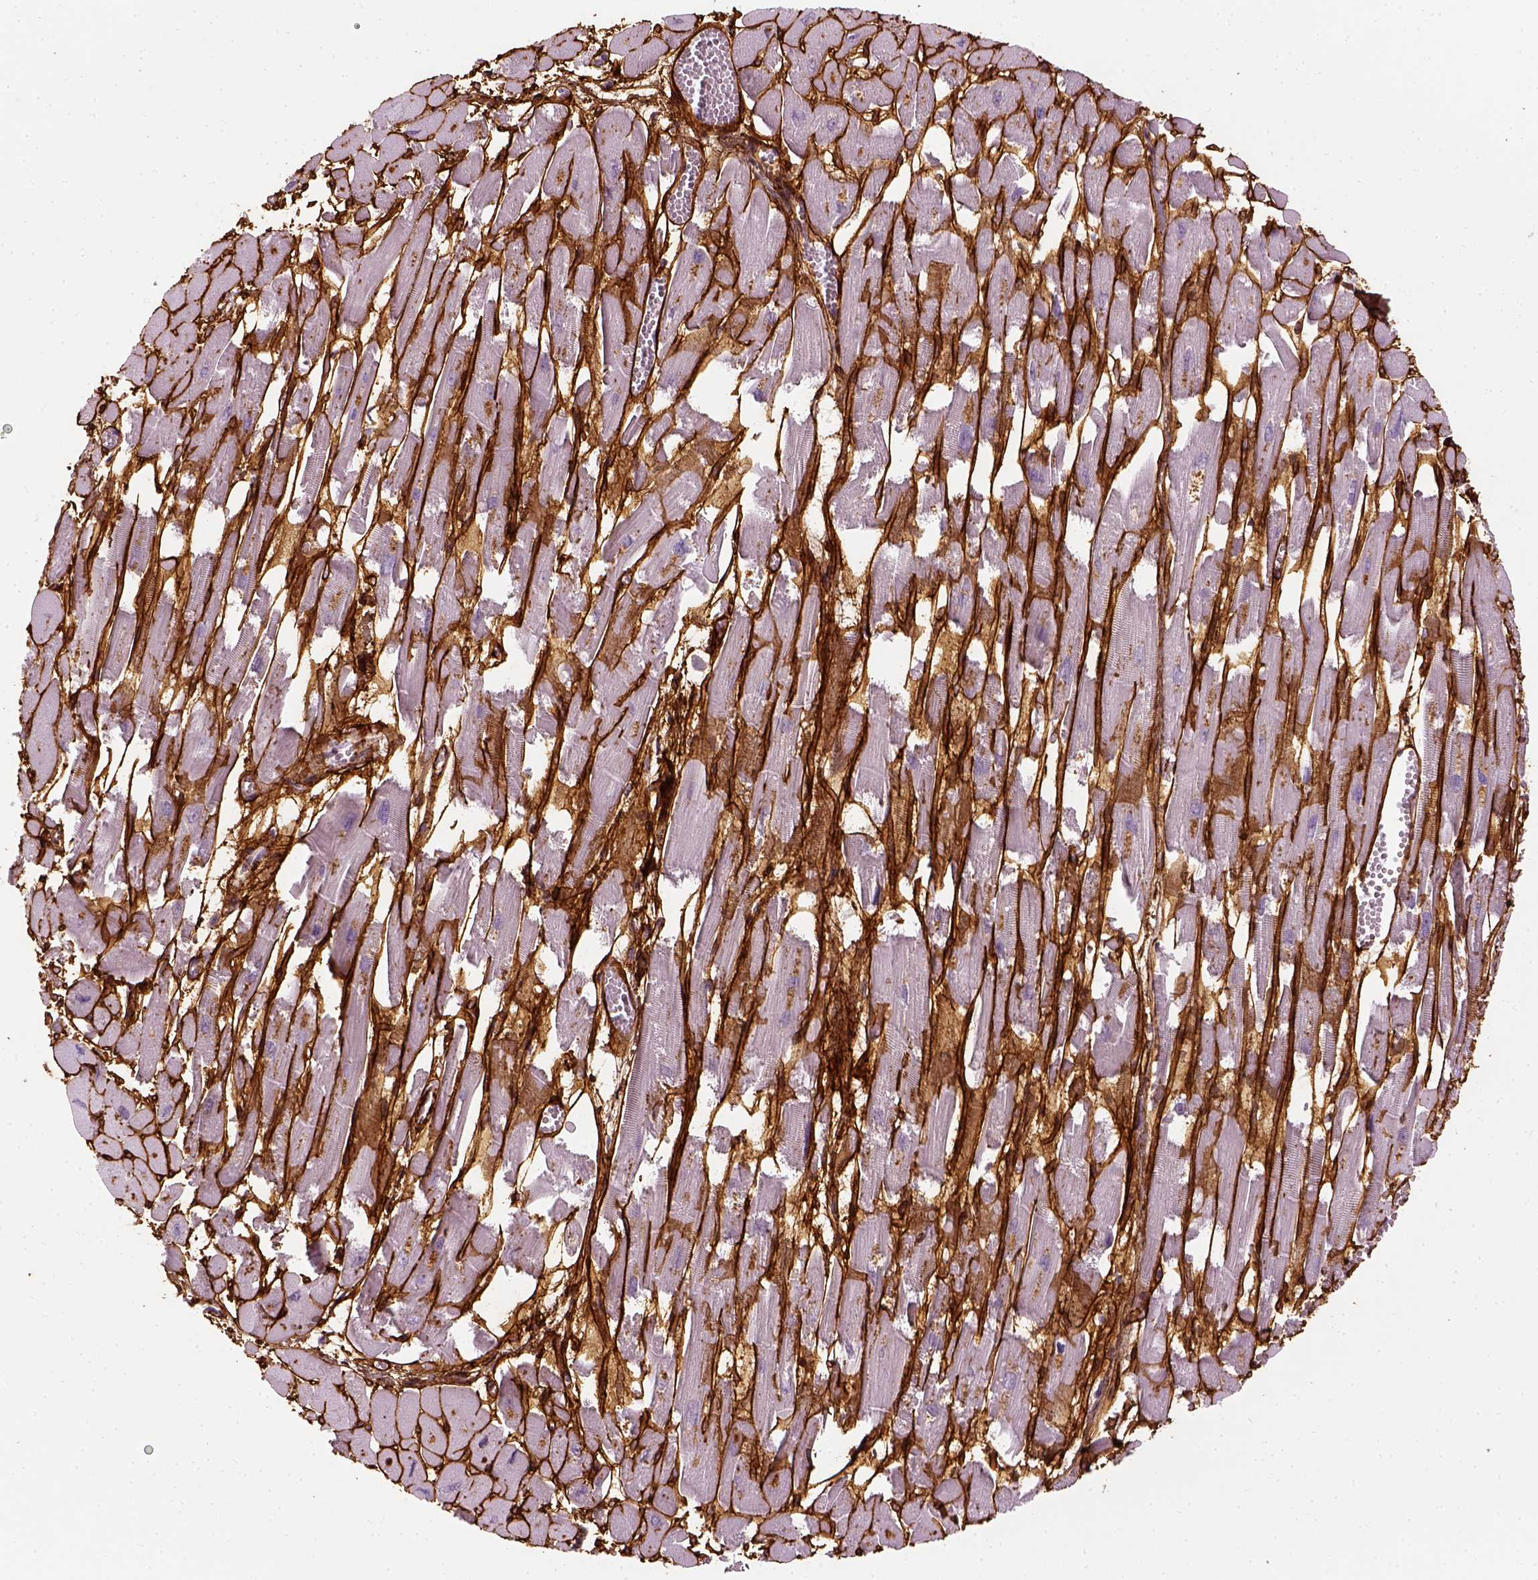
{"staining": {"intensity": "negative", "quantity": "none", "location": "none"}, "tissue": "heart muscle", "cell_type": "Cardiomyocytes", "image_type": "normal", "snomed": [{"axis": "morphology", "description": "Normal tissue, NOS"}, {"axis": "topography", "description": "Heart"}], "caption": "High power microscopy photomicrograph of an immunohistochemistry (IHC) photomicrograph of unremarkable heart muscle, revealing no significant expression in cardiomyocytes.", "gene": "COL6A2", "patient": {"sex": "female", "age": 52}}